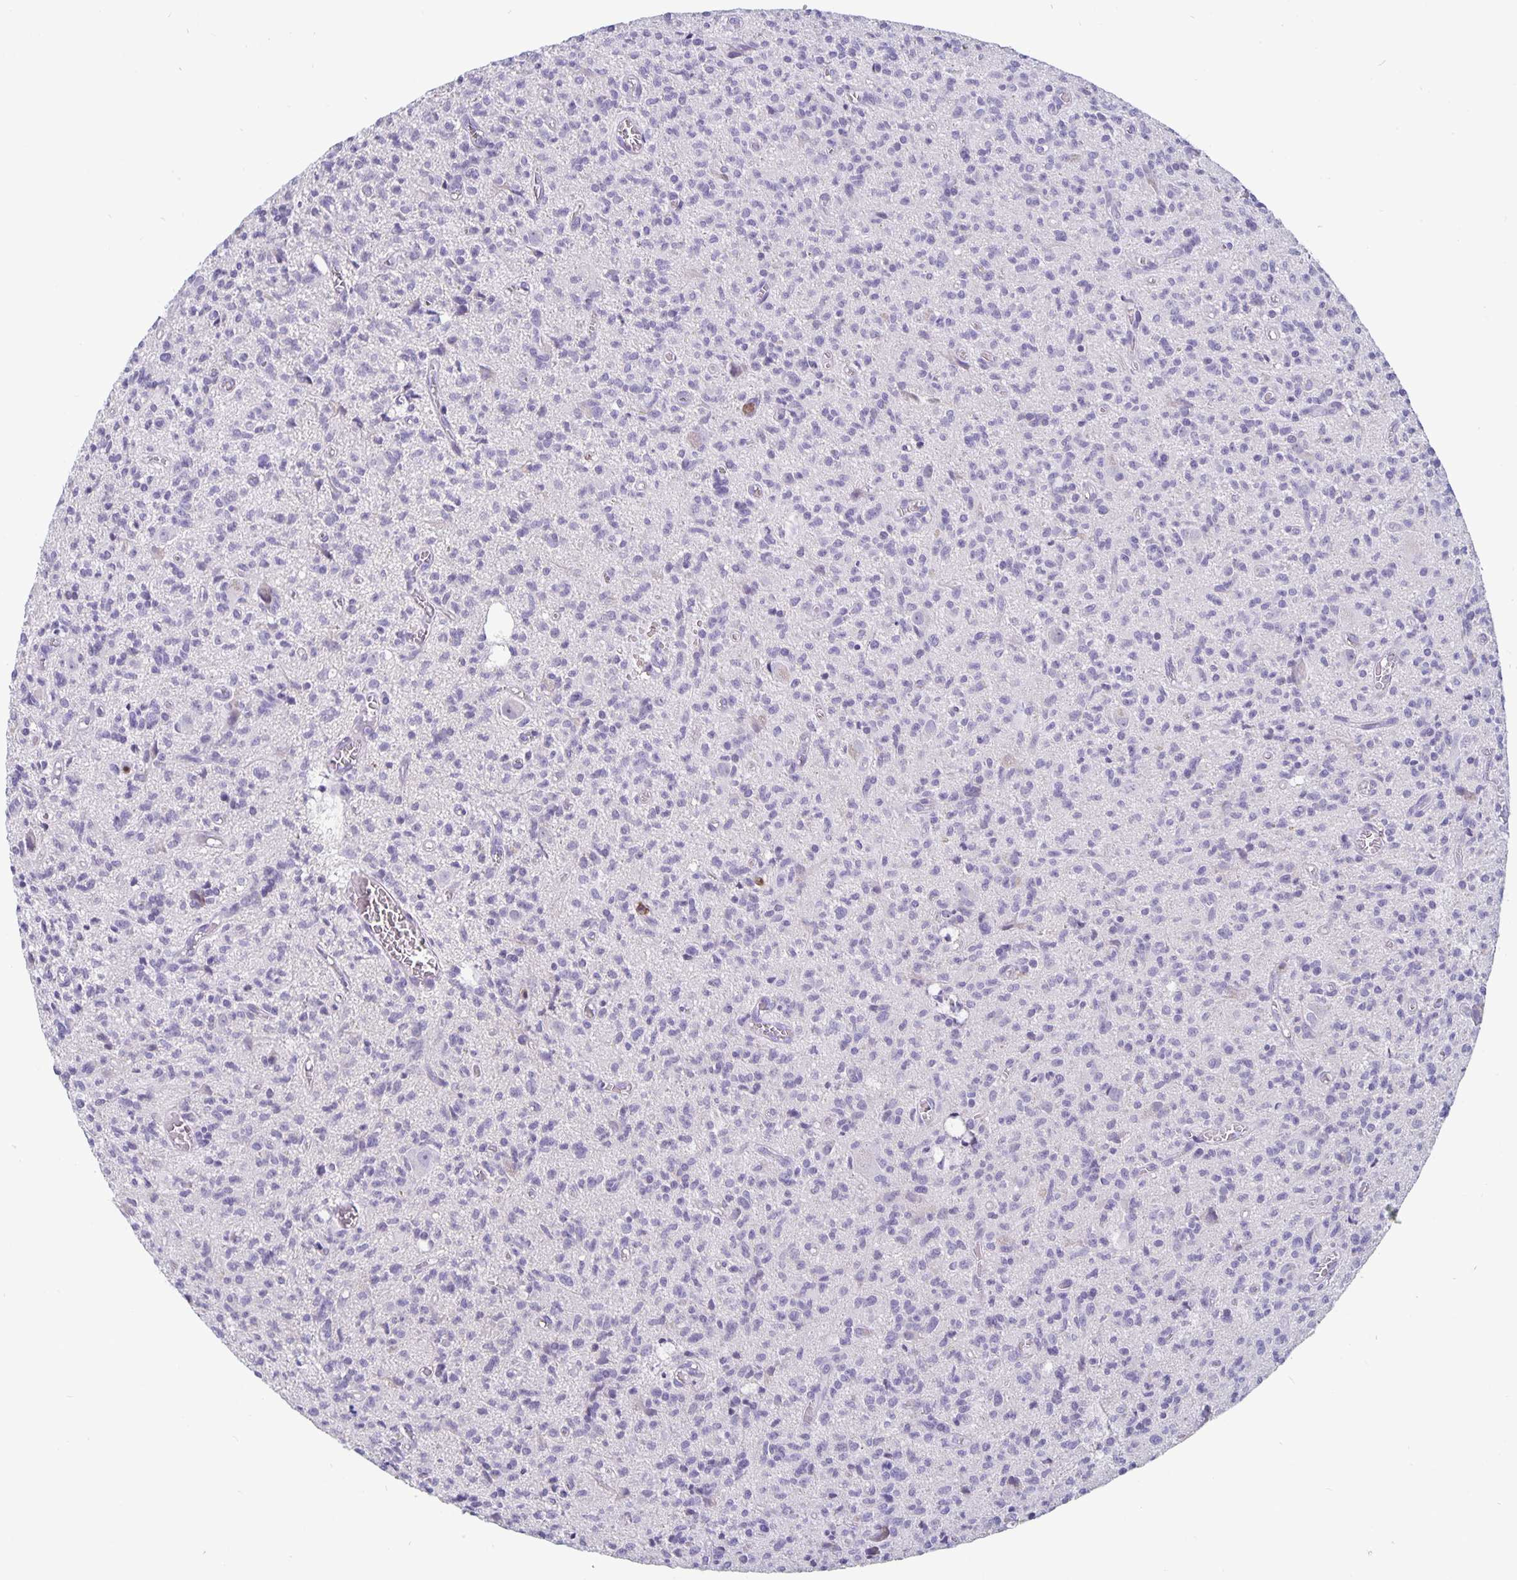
{"staining": {"intensity": "negative", "quantity": "none", "location": "none"}, "tissue": "glioma", "cell_type": "Tumor cells", "image_type": "cancer", "snomed": [{"axis": "morphology", "description": "Glioma, malignant, Low grade"}, {"axis": "topography", "description": "Brain"}], "caption": "This is an immunohistochemistry (IHC) micrograph of glioma. There is no staining in tumor cells.", "gene": "PLCB3", "patient": {"sex": "male", "age": 64}}